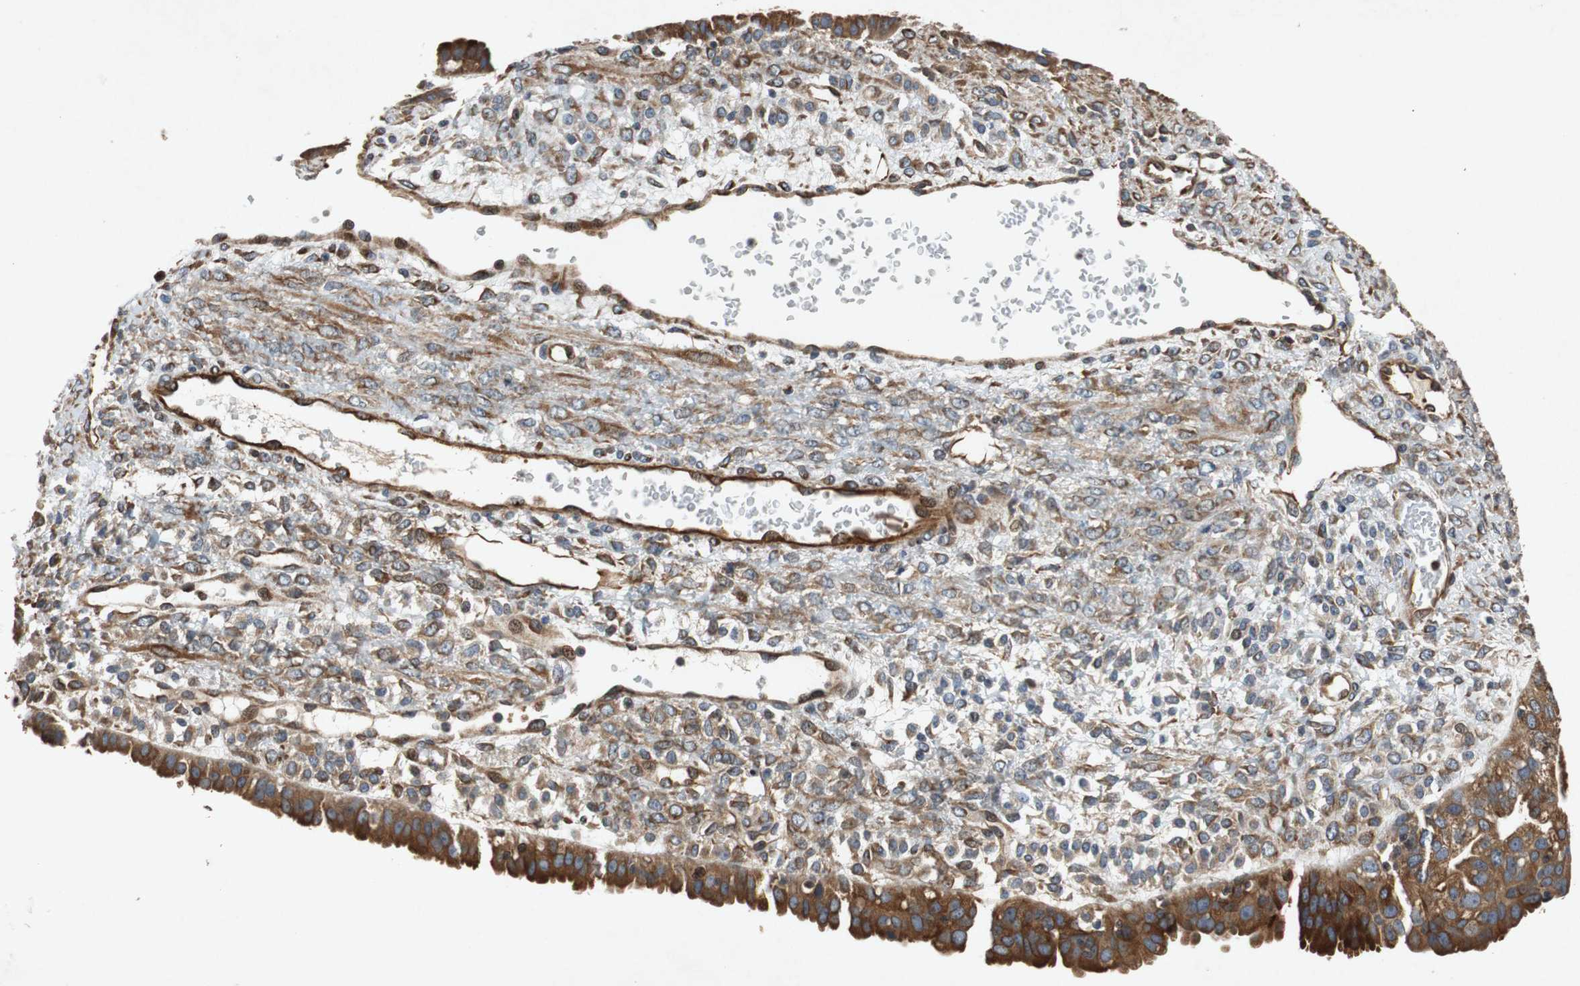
{"staining": {"intensity": "strong", "quantity": ">75%", "location": "cytoplasmic/membranous"}, "tissue": "ovarian cancer", "cell_type": "Tumor cells", "image_type": "cancer", "snomed": [{"axis": "morphology", "description": "Carcinoma, NOS"}, {"axis": "topography", "description": "Soft tissue"}, {"axis": "topography", "description": "Ovary"}], "caption": "Immunohistochemistry (IHC) (DAB) staining of ovarian cancer displays strong cytoplasmic/membranous protein positivity in approximately >75% of tumor cells. (Brightfield microscopy of DAB IHC at high magnification).", "gene": "TUBA4A", "patient": {"sex": "female", "age": 54}}